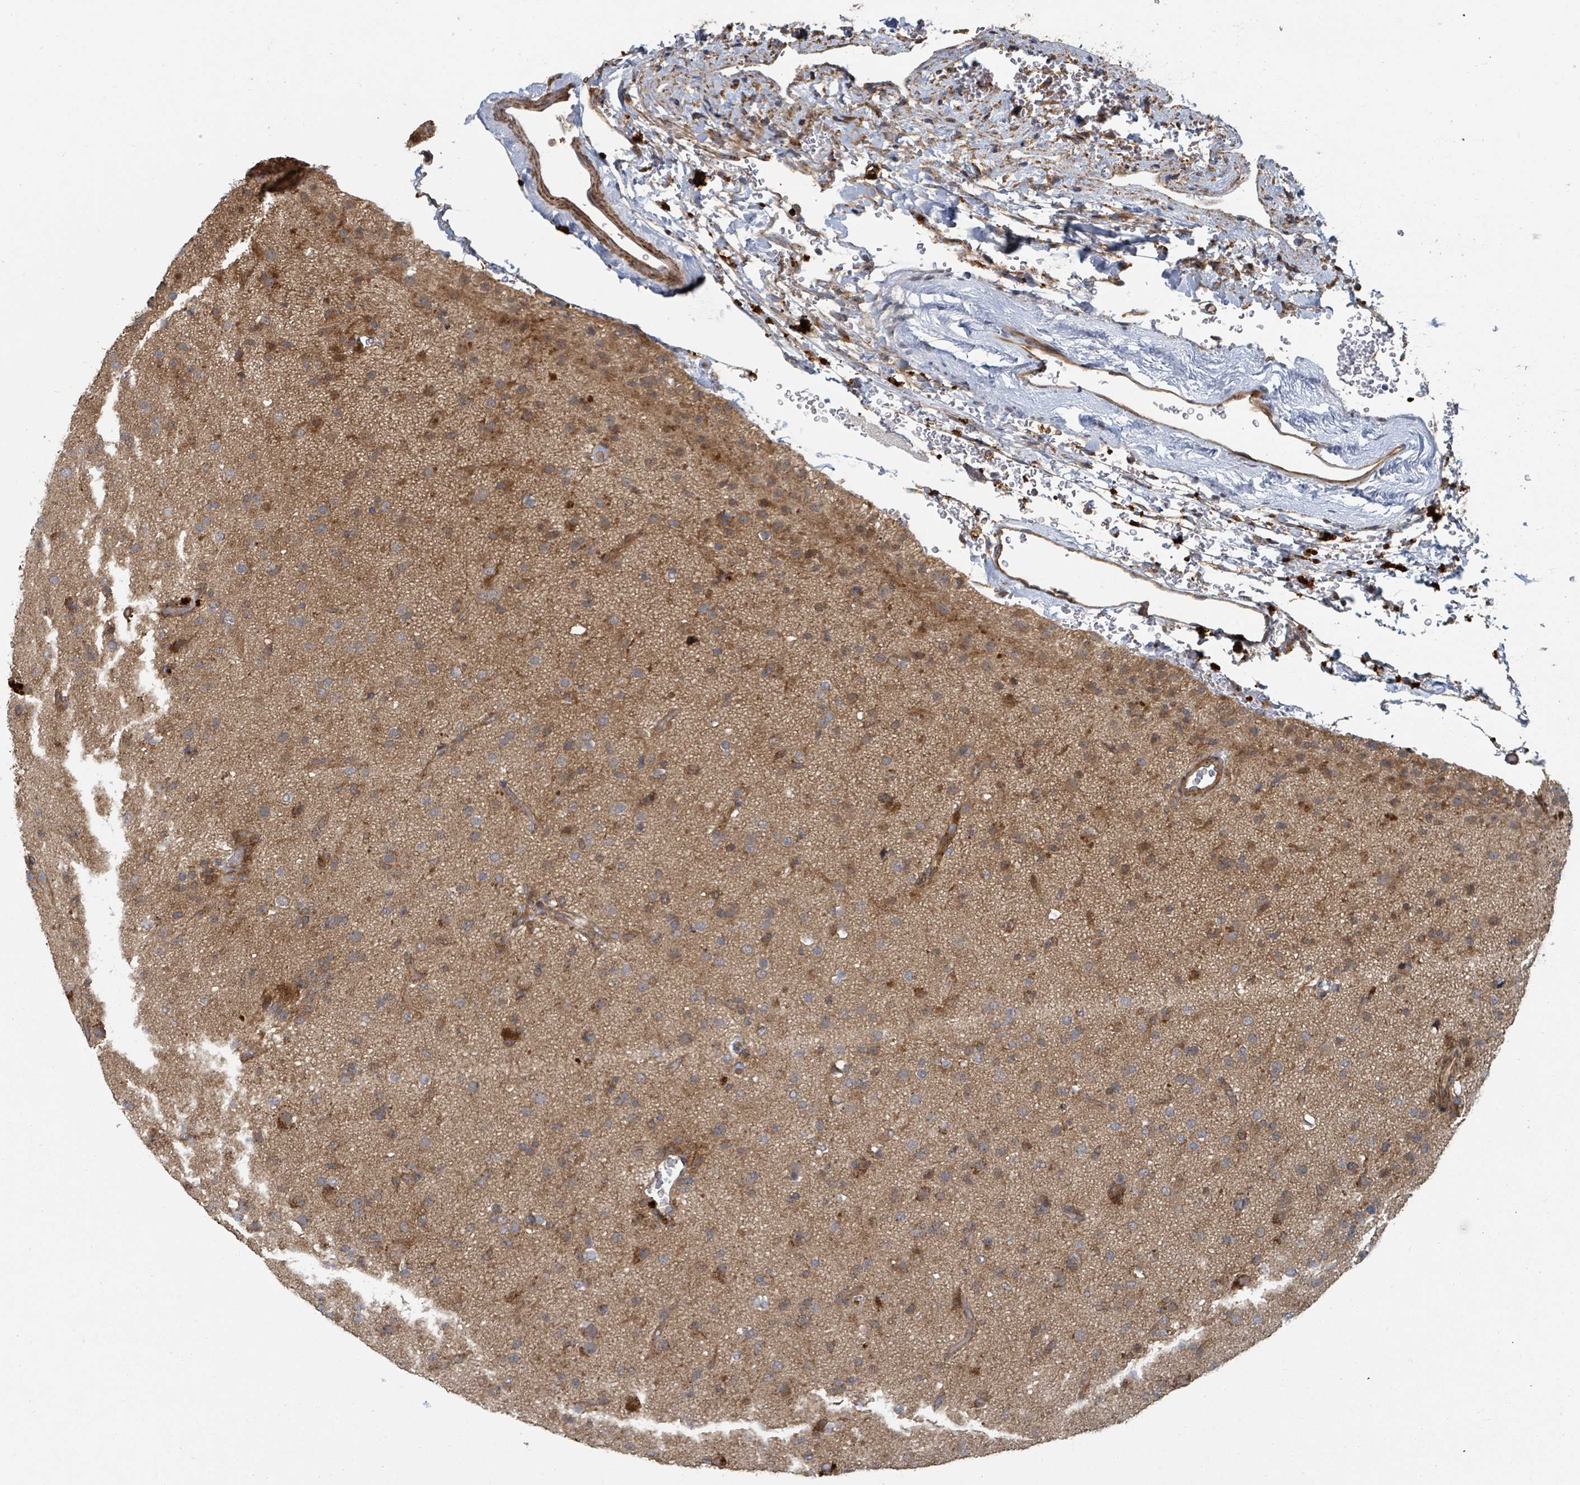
{"staining": {"intensity": "moderate", "quantity": "25%-75%", "location": "cytoplasmic/membranous"}, "tissue": "glioma", "cell_type": "Tumor cells", "image_type": "cancer", "snomed": [{"axis": "morphology", "description": "Glioma, malignant, Low grade"}, {"axis": "topography", "description": "Brain"}], "caption": "Moderate cytoplasmic/membranous staining is appreciated in about 25%-75% of tumor cells in malignant glioma (low-grade).", "gene": "DPM1", "patient": {"sex": "male", "age": 65}}